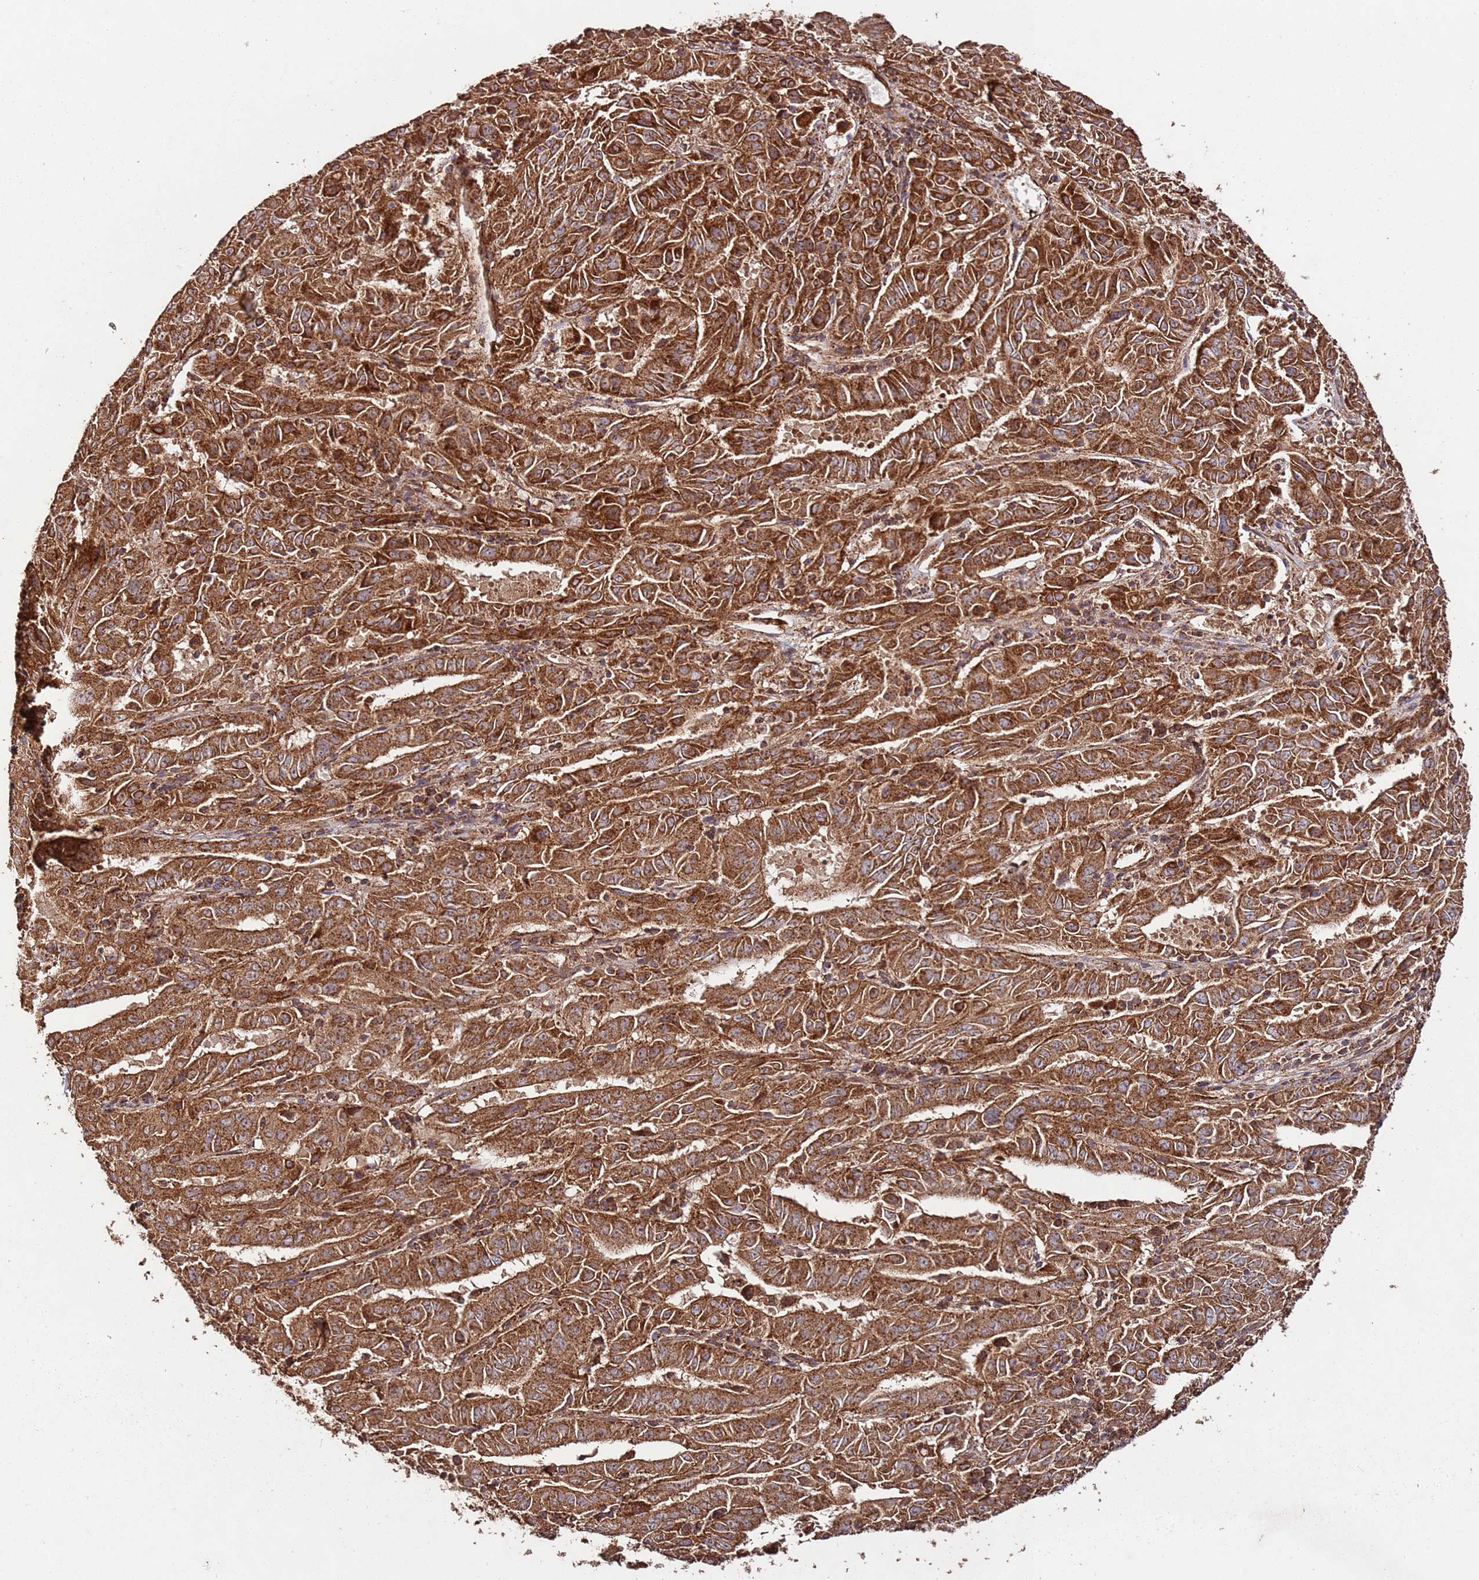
{"staining": {"intensity": "strong", "quantity": ">75%", "location": "cytoplasmic/membranous"}, "tissue": "pancreatic cancer", "cell_type": "Tumor cells", "image_type": "cancer", "snomed": [{"axis": "morphology", "description": "Adenocarcinoma, NOS"}, {"axis": "topography", "description": "Pancreas"}], "caption": "The micrograph reveals a brown stain indicating the presence of a protein in the cytoplasmic/membranous of tumor cells in adenocarcinoma (pancreatic).", "gene": "FAM186A", "patient": {"sex": "male", "age": 63}}